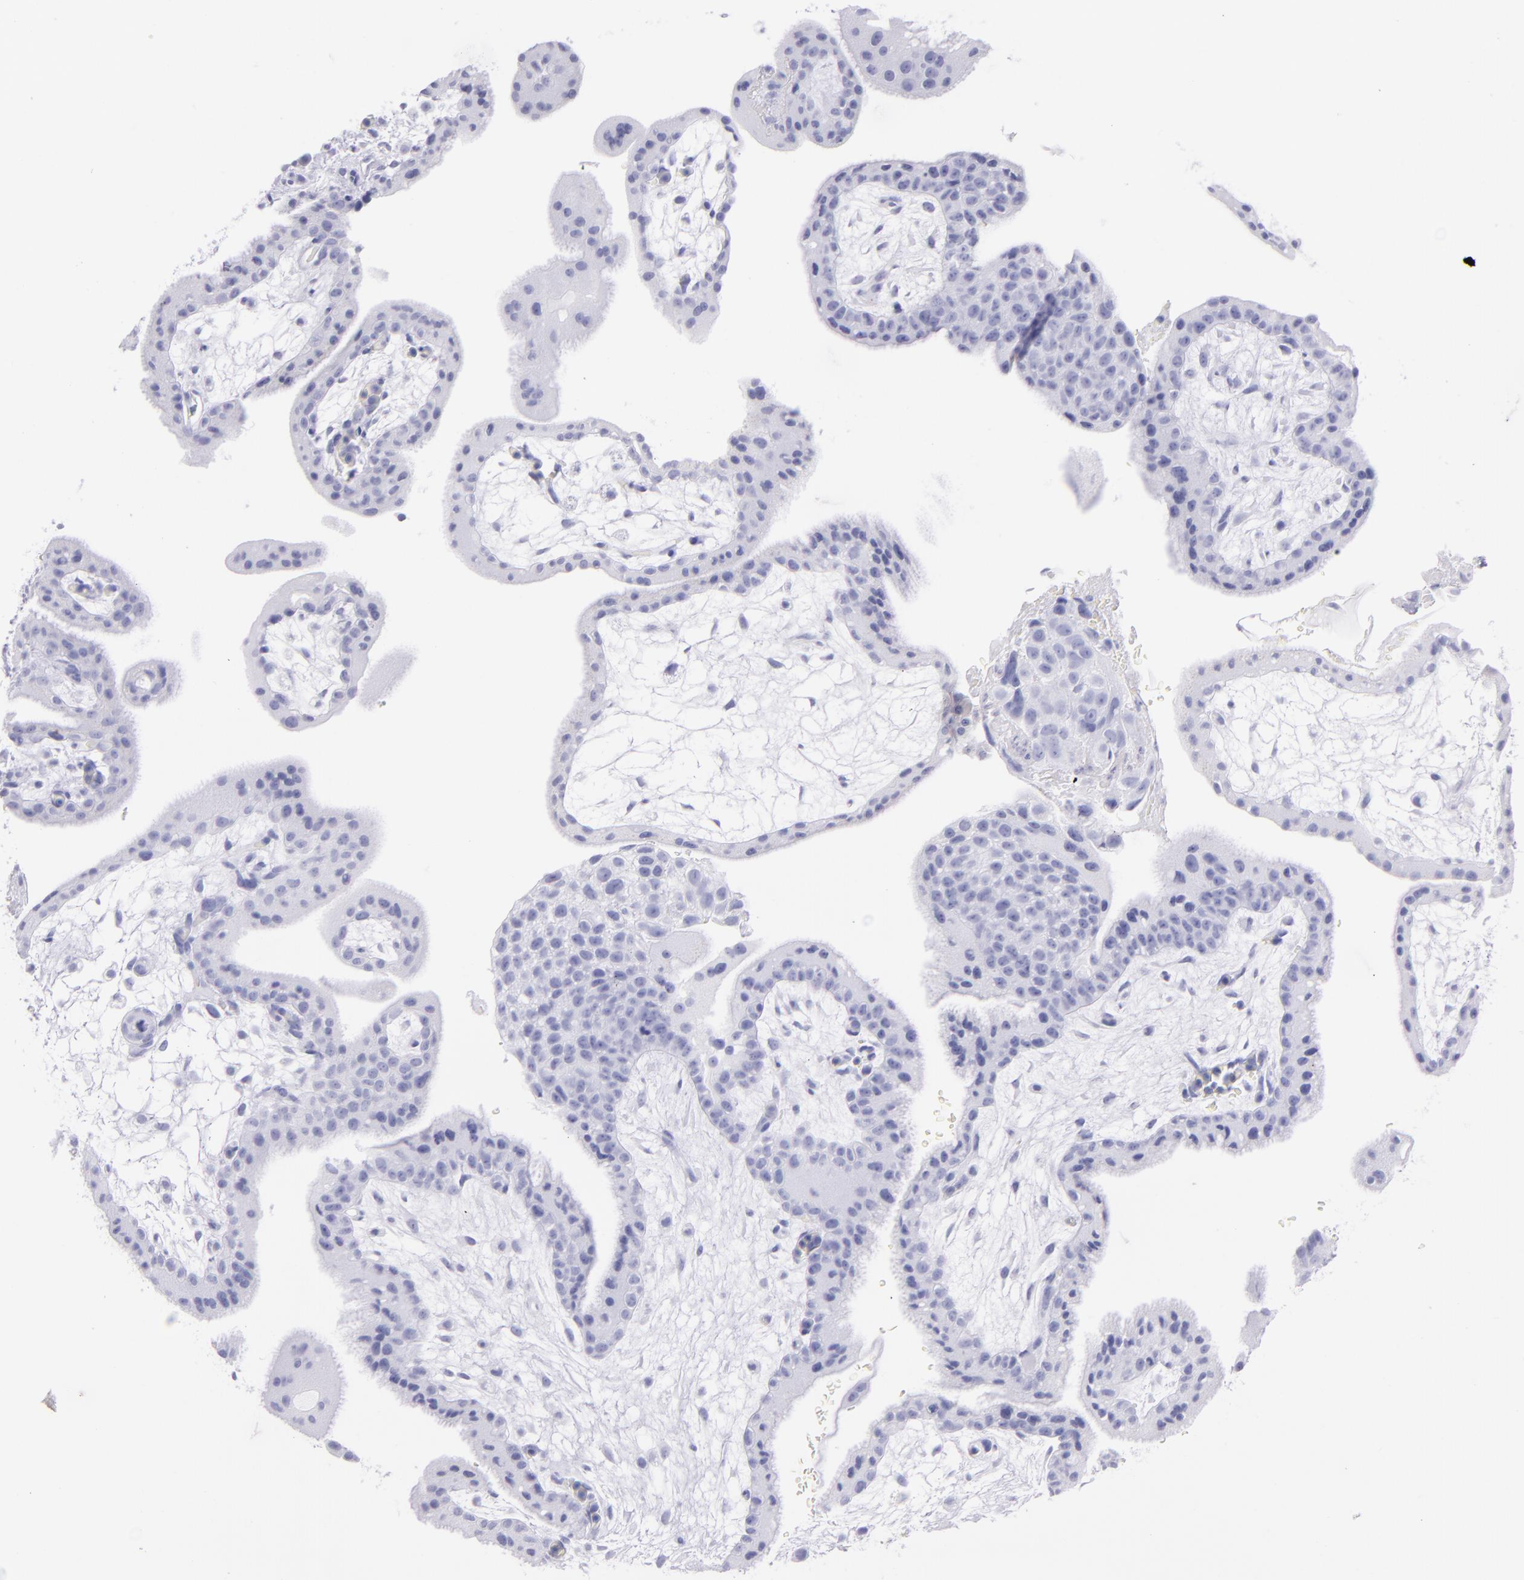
{"staining": {"intensity": "negative", "quantity": "none", "location": "none"}, "tissue": "placenta", "cell_type": "Decidual cells", "image_type": "normal", "snomed": [{"axis": "morphology", "description": "Normal tissue, NOS"}, {"axis": "topography", "description": "Placenta"}], "caption": "DAB immunohistochemical staining of normal placenta exhibits no significant staining in decidual cells. Brightfield microscopy of immunohistochemistry (IHC) stained with DAB (3,3'-diaminobenzidine) (brown) and hematoxylin (blue), captured at high magnification.", "gene": "SFTPA2", "patient": {"sex": "female", "age": 35}}